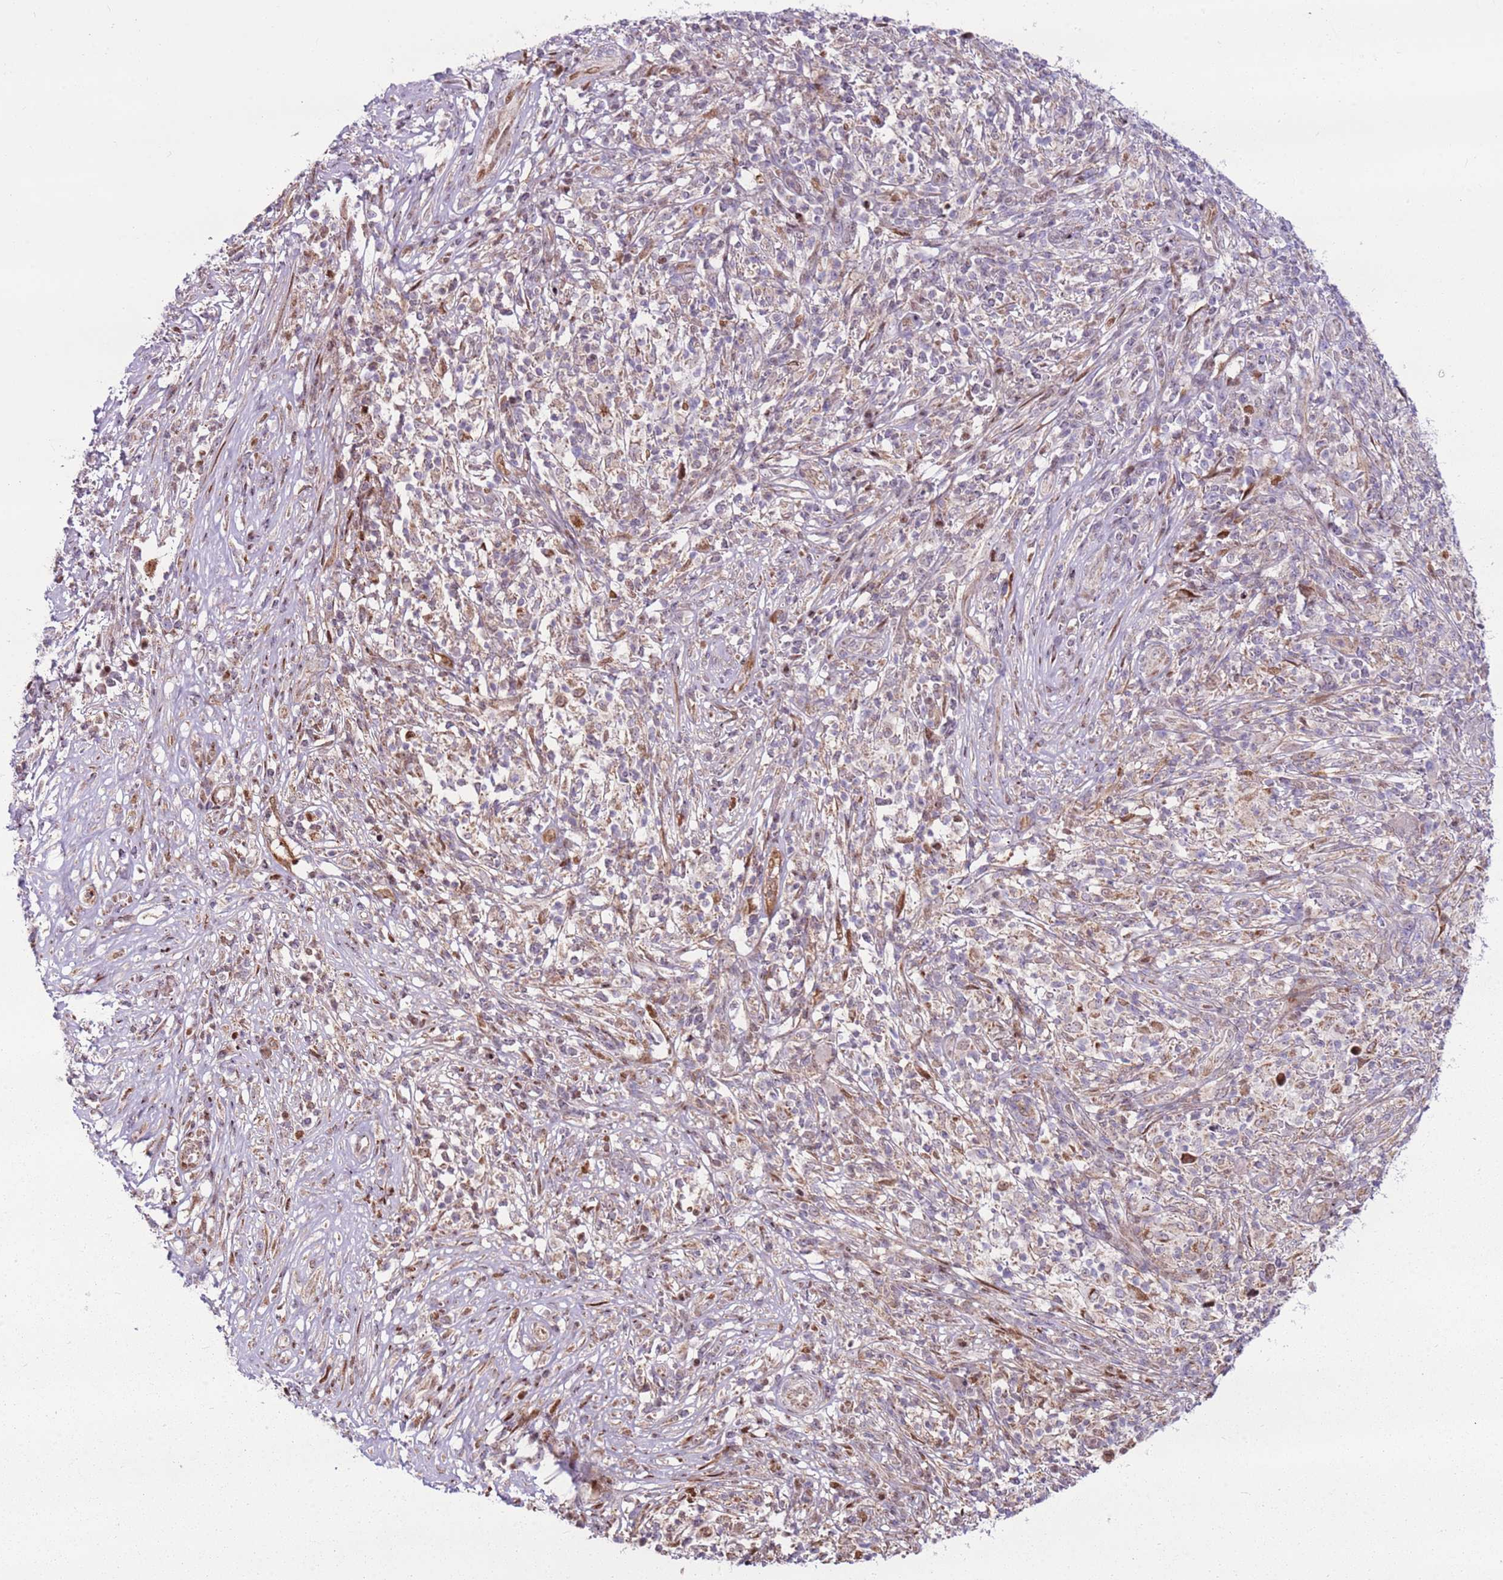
{"staining": {"intensity": "negative", "quantity": "none", "location": "none"}, "tissue": "melanoma", "cell_type": "Tumor cells", "image_type": "cancer", "snomed": [{"axis": "morphology", "description": "Malignant melanoma, NOS"}, {"axis": "topography", "description": "Skin"}], "caption": "A histopathology image of human malignant melanoma is negative for staining in tumor cells. (DAB immunohistochemistry (IHC) visualized using brightfield microscopy, high magnification).", "gene": "PCTP", "patient": {"sex": "male", "age": 66}}